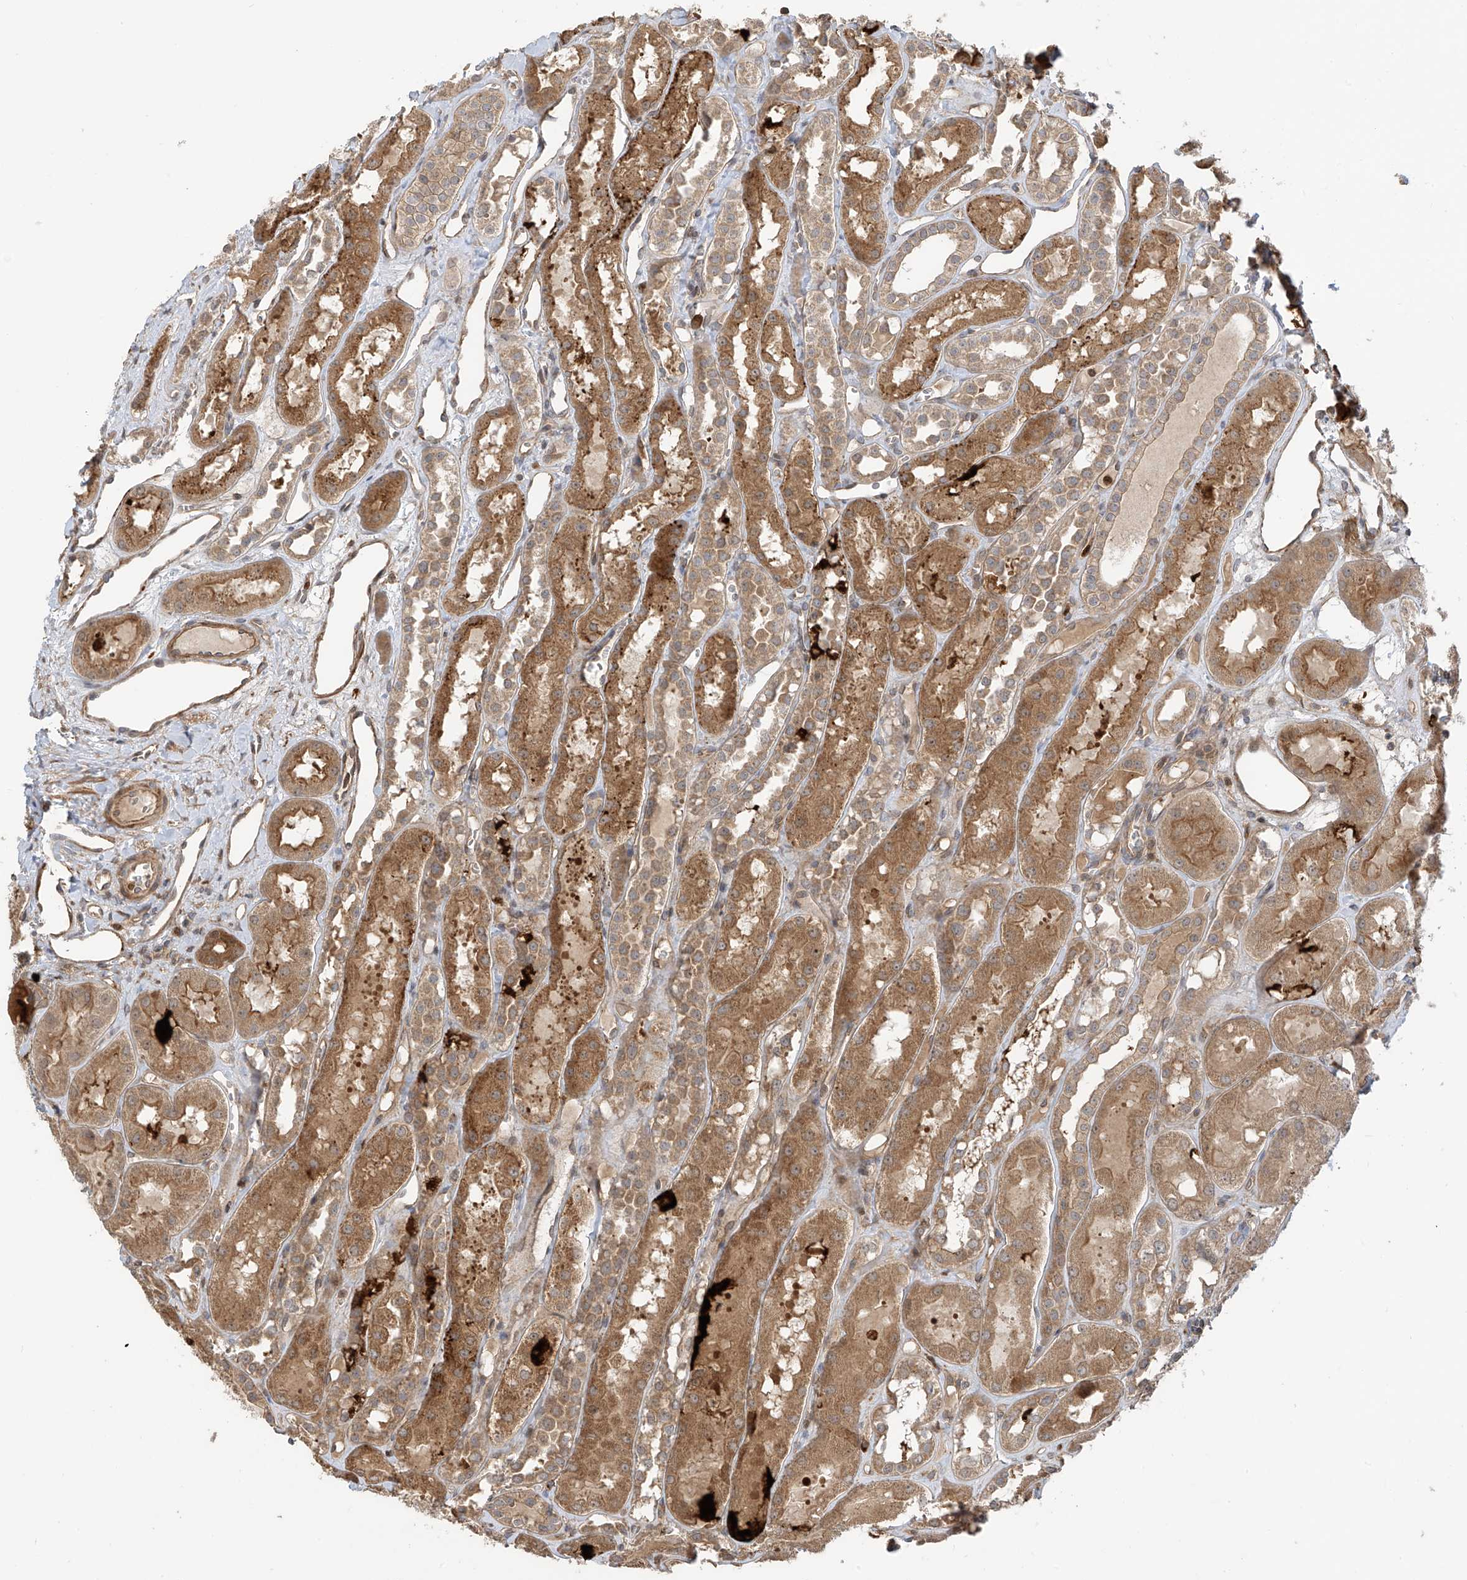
{"staining": {"intensity": "weak", "quantity": "25%-75%", "location": "cytoplasmic/membranous"}, "tissue": "kidney", "cell_type": "Cells in glomeruli", "image_type": "normal", "snomed": [{"axis": "morphology", "description": "Normal tissue, NOS"}, {"axis": "topography", "description": "Kidney"}], "caption": "Cells in glomeruli display low levels of weak cytoplasmic/membranous staining in about 25%-75% of cells in normal human kidney.", "gene": "ATAD2B", "patient": {"sex": "male", "age": 16}}